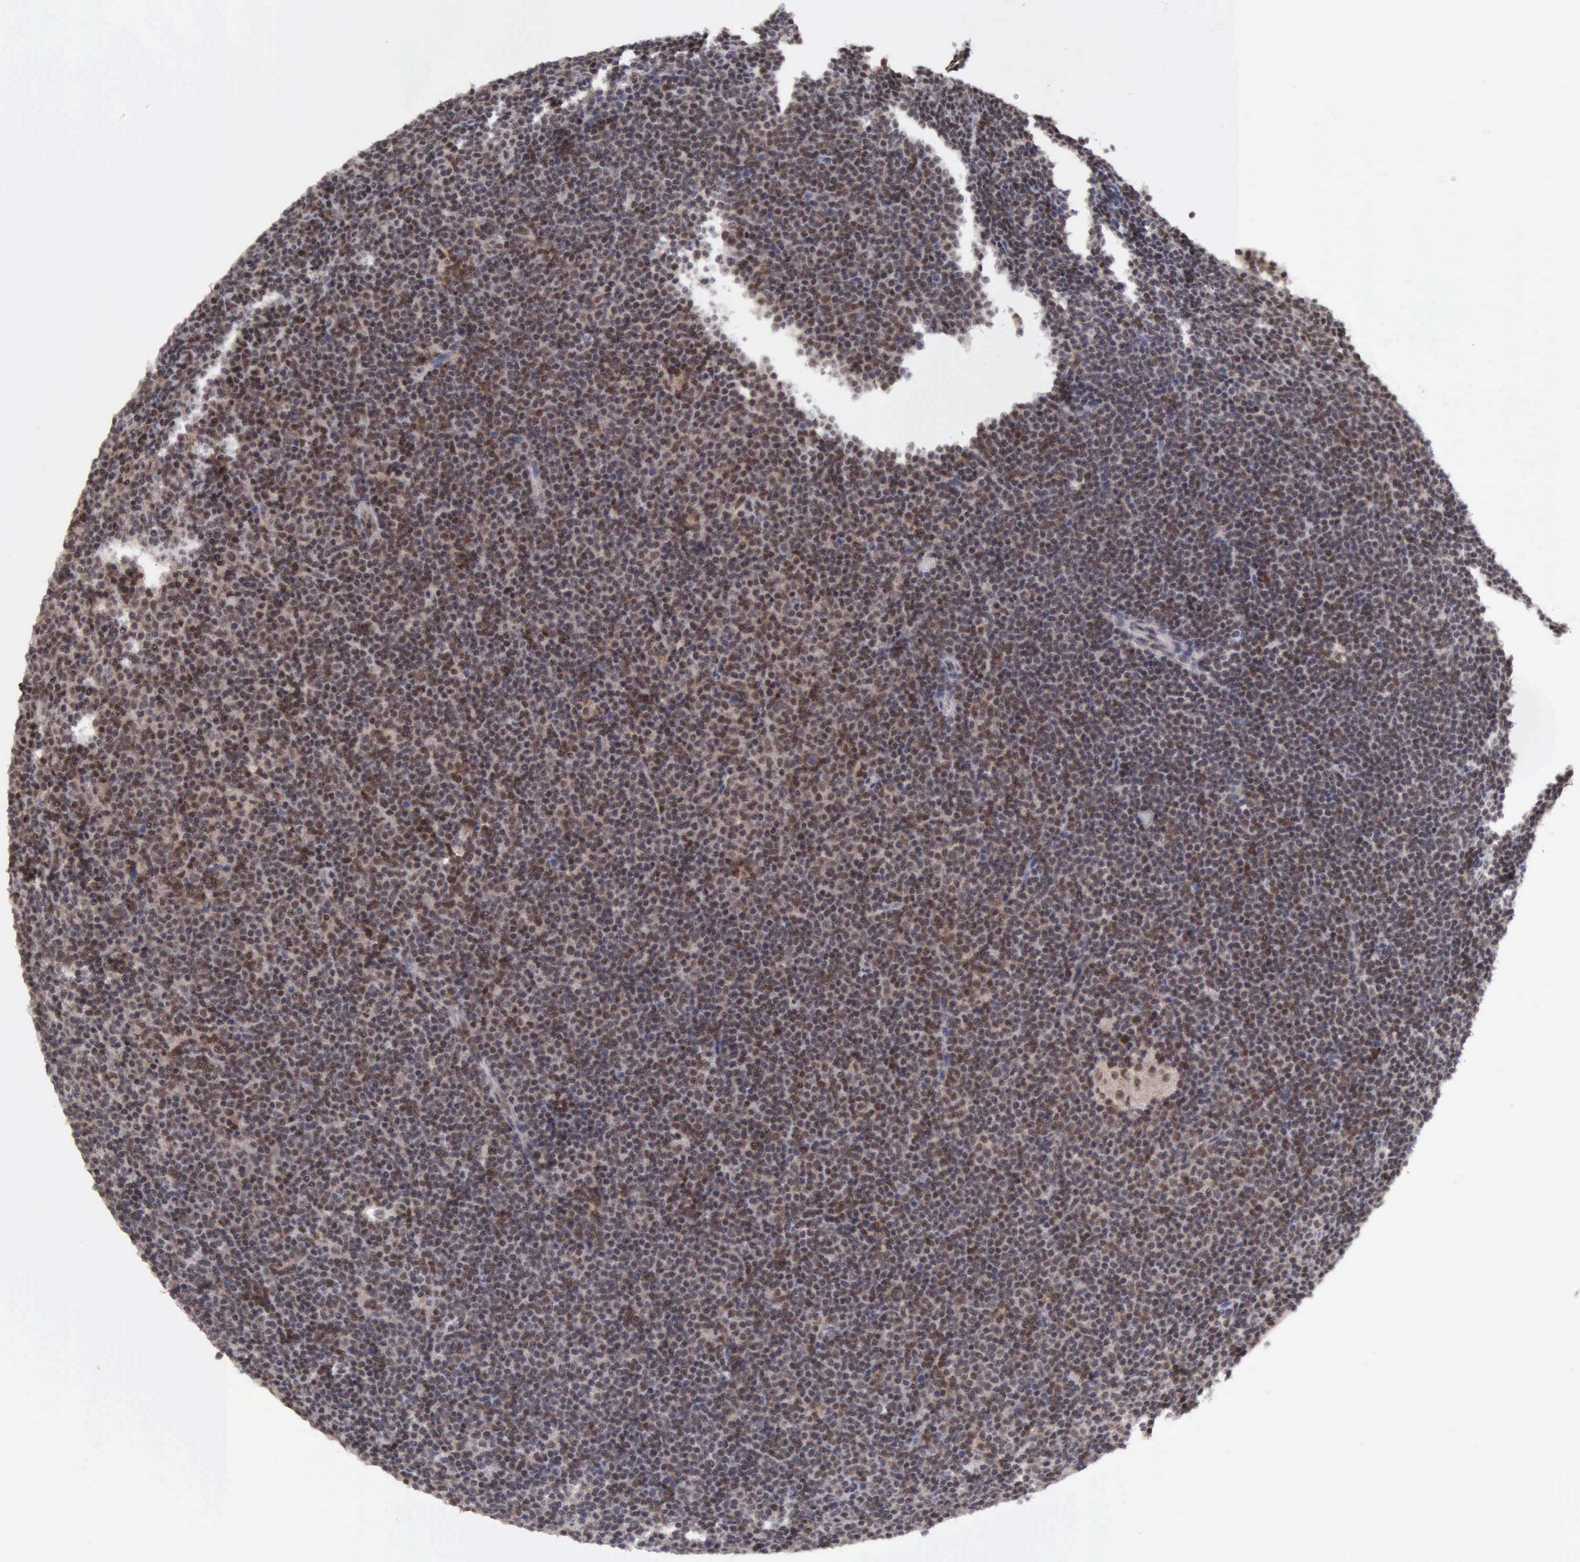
{"staining": {"intensity": "moderate", "quantity": "25%-75%", "location": "cytoplasmic/membranous,nuclear"}, "tissue": "lymphoma", "cell_type": "Tumor cells", "image_type": "cancer", "snomed": [{"axis": "morphology", "description": "Malignant lymphoma, non-Hodgkin's type, Low grade"}, {"axis": "topography", "description": "Lymph node"}], "caption": "IHC staining of lymphoma, which reveals medium levels of moderate cytoplasmic/membranous and nuclear expression in about 25%-75% of tumor cells indicating moderate cytoplasmic/membranous and nuclear protein positivity. The staining was performed using DAB (brown) for protein detection and nuclei were counterstained in hematoxylin (blue).", "gene": "CDKN2A", "patient": {"sex": "female", "age": 69}}